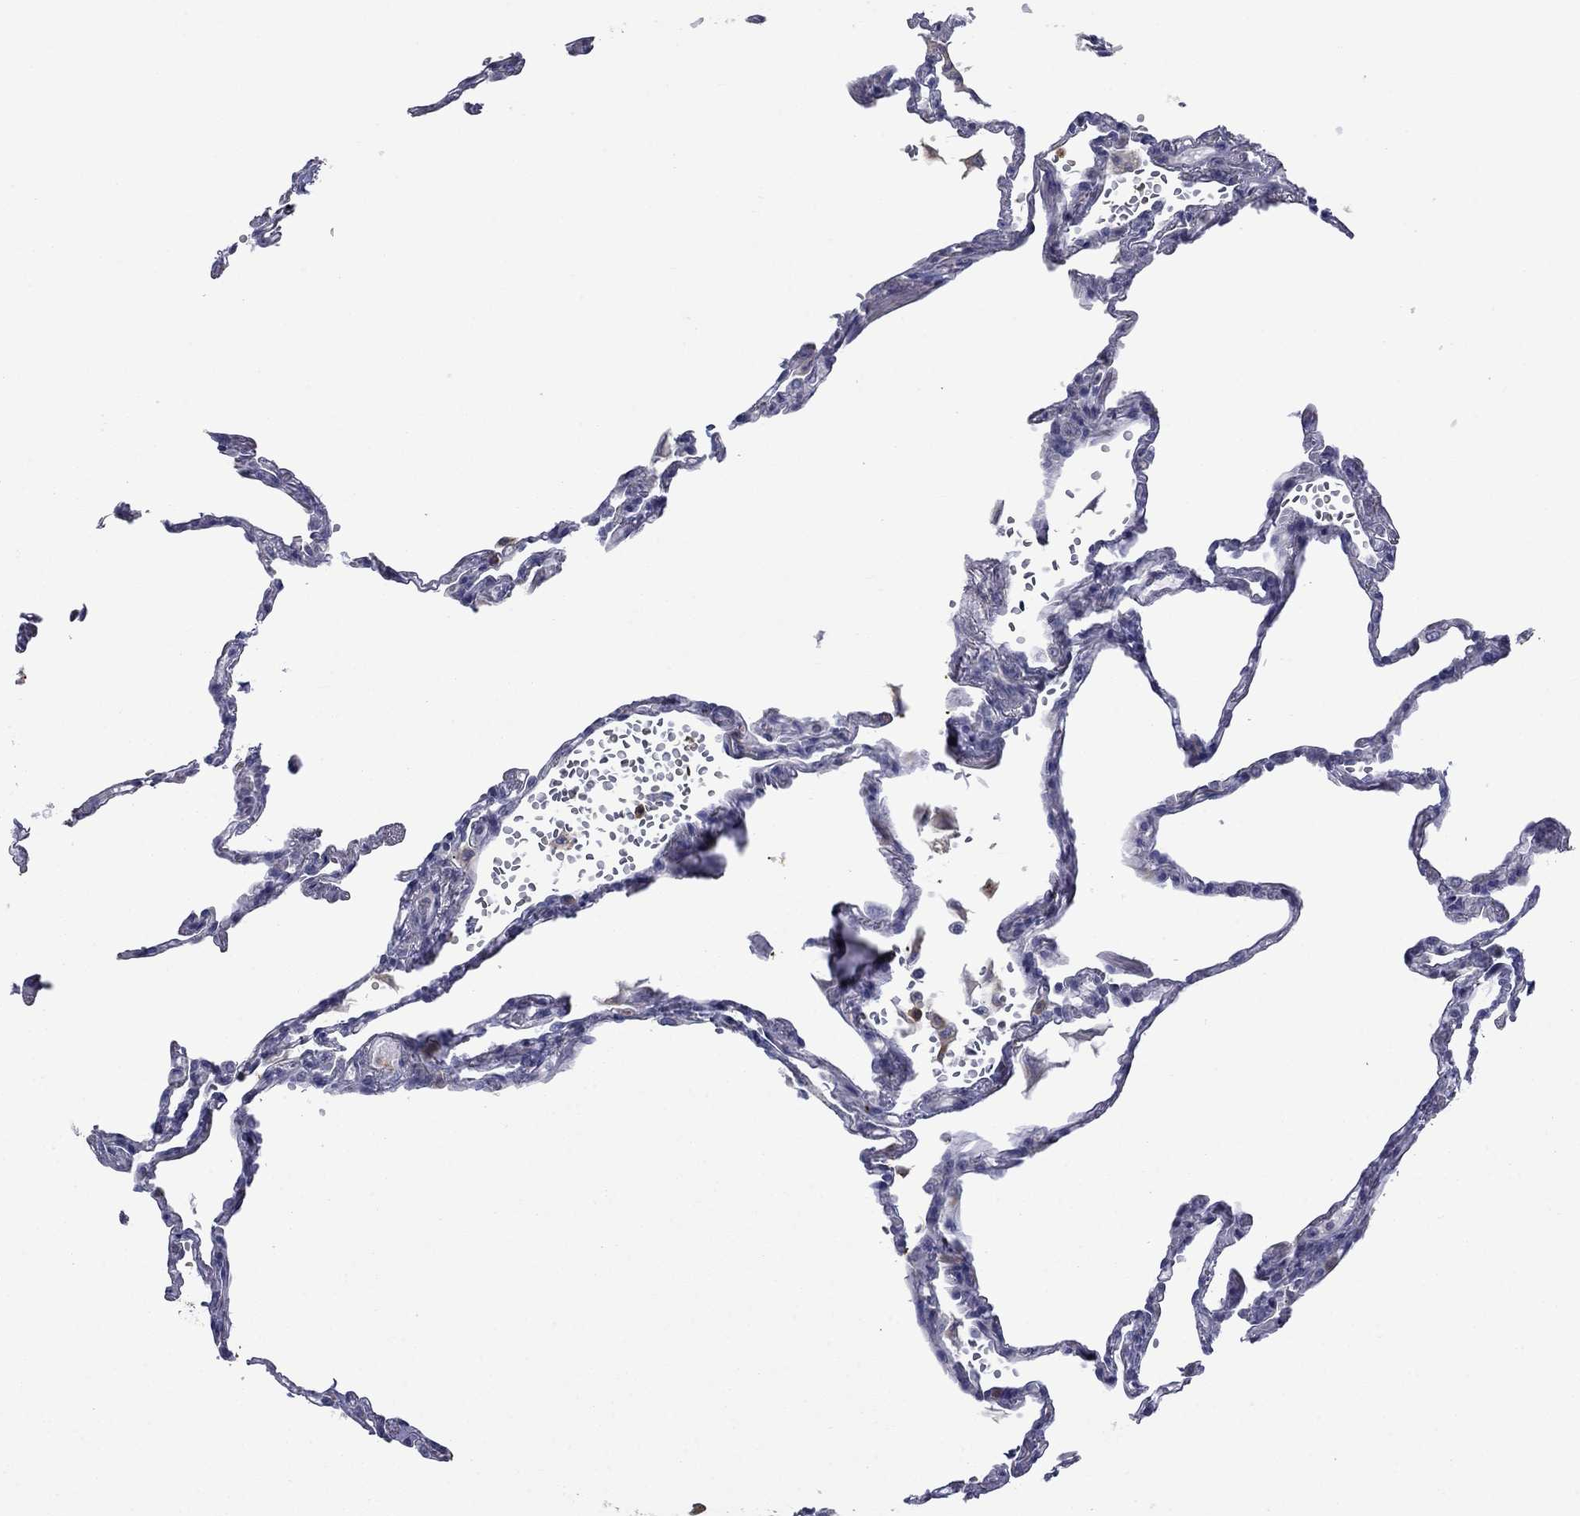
{"staining": {"intensity": "negative", "quantity": "none", "location": "none"}, "tissue": "lung", "cell_type": "Alveolar cells", "image_type": "normal", "snomed": [{"axis": "morphology", "description": "Normal tissue, NOS"}, {"axis": "topography", "description": "Lung"}], "caption": "Photomicrograph shows no protein staining in alveolar cells of benign lung.", "gene": "CAMKK2", "patient": {"sex": "male", "age": 78}}